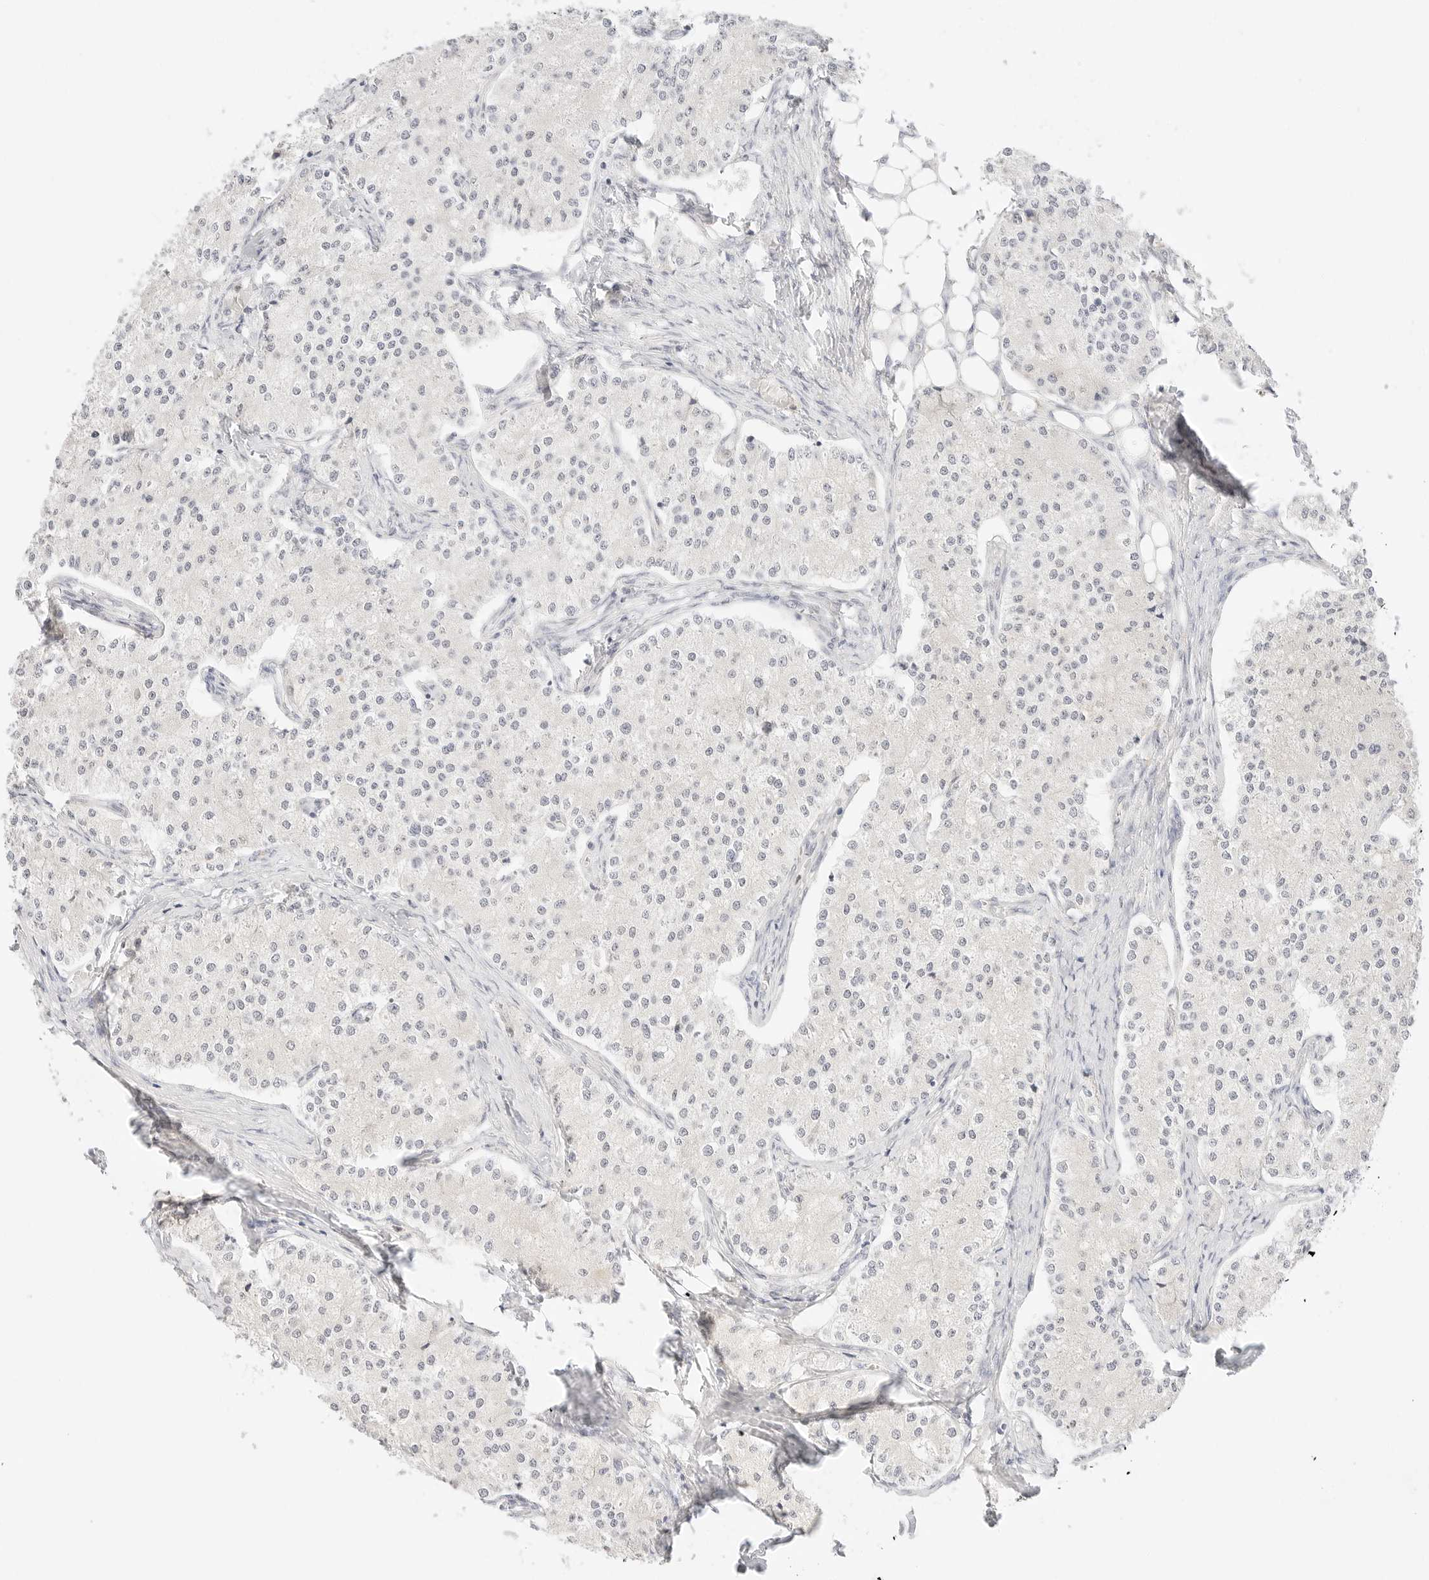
{"staining": {"intensity": "negative", "quantity": "none", "location": "none"}, "tissue": "carcinoid", "cell_type": "Tumor cells", "image_type": "cancer", "snomed": [{"axis": "morphology", "description": "Carcinoid, malignant, NOS"}, {"axis": "topography", "description": "Colon"}], "caption": "An immunohistochemistry micrograph of carcinoid is shown. There is no staining in tumor cells of carcinoid.", "gene": "GNAS", "patient": {"sex": "female", "age": 52}}